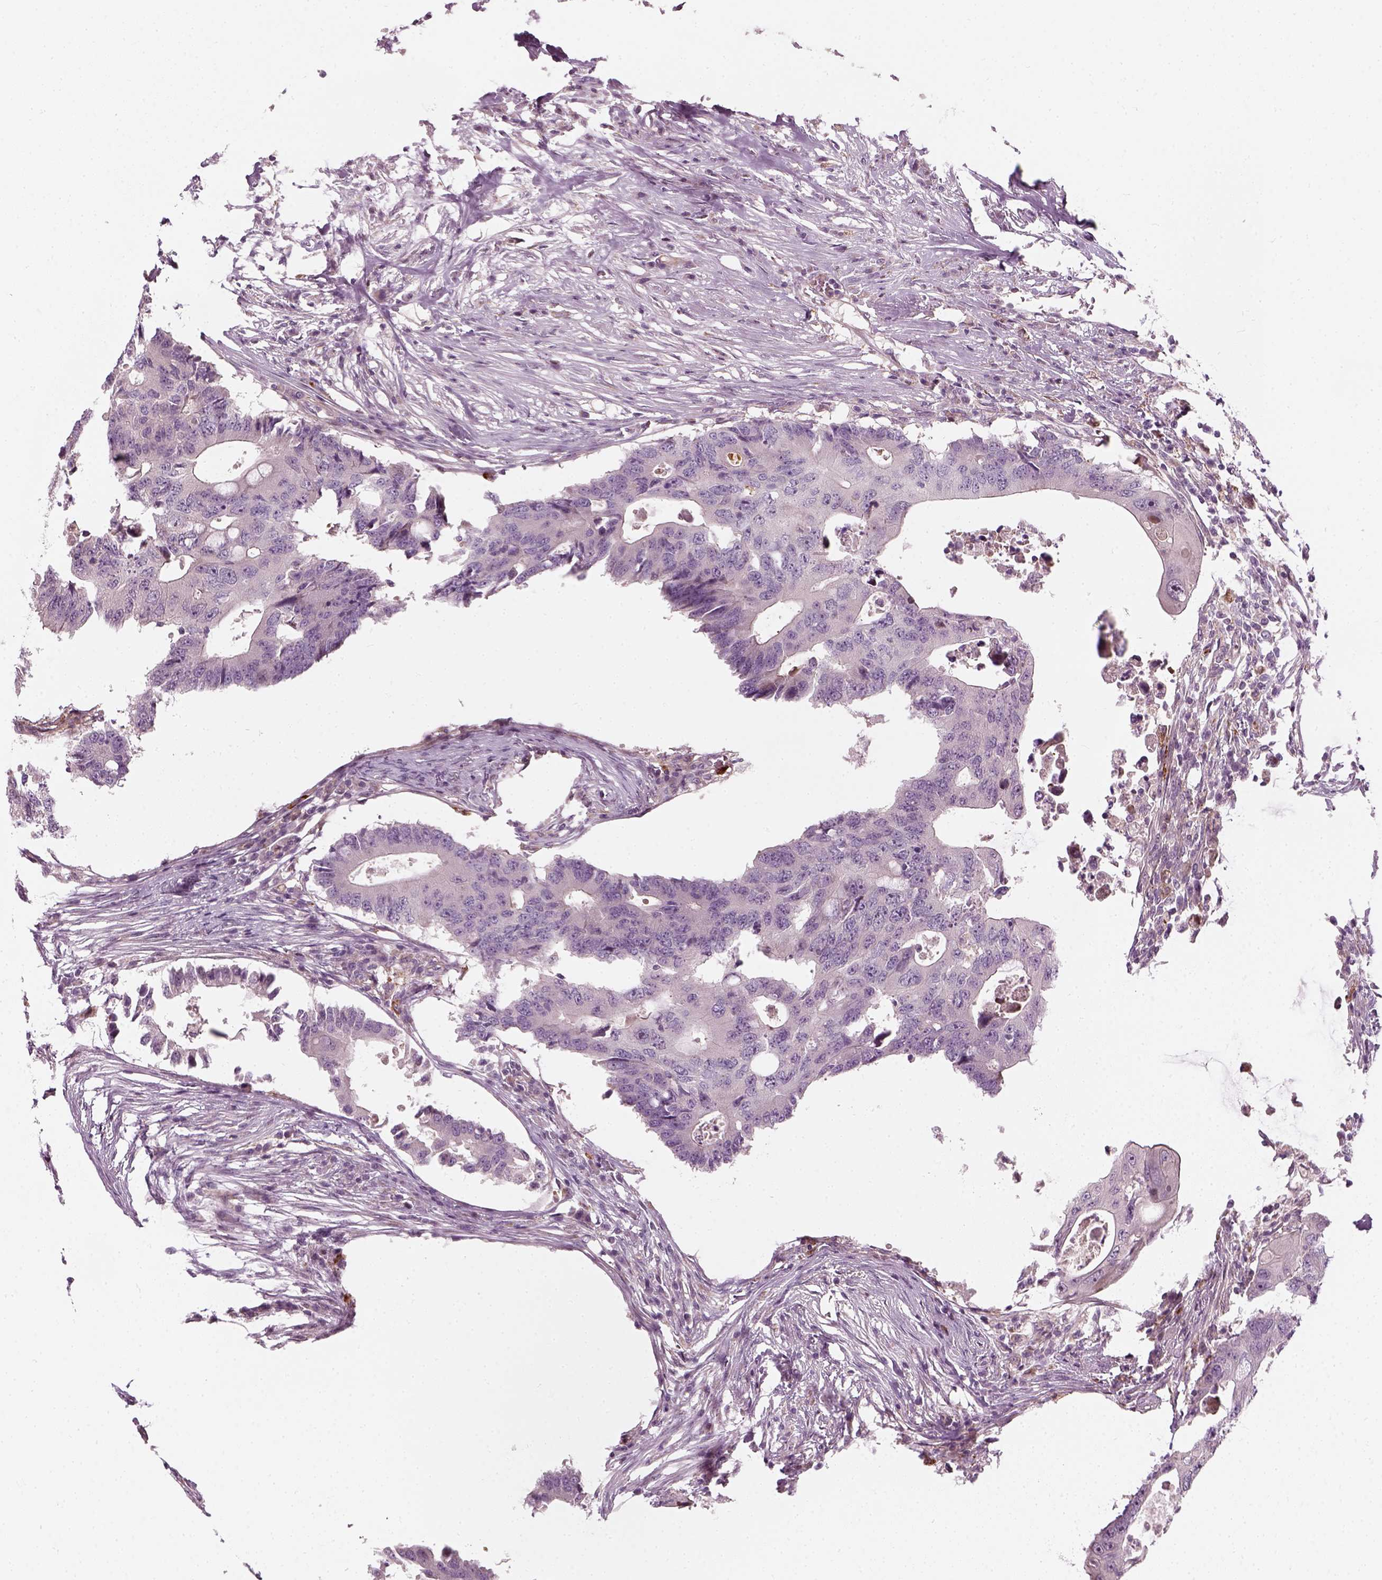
{"staining": {"intensity": "negative", "quantity": "none", "location": "none"}, "tissue": "colorectal cancer", "cell_type": "Tumor cells", "image_type": "cancer", "snomed": [{"axis": "morphology", "description": "Adenocarcinoma, NOS"}, {"axis": "topography", "description": "Colon"}], "caption": "This is an immunohistochemistry (IHC) photomicrograph of human colorectal cancer. There is no expression in tumor cells.", "gene": "DNASE1L1", "patient": {"sex": "male", "age": 71}}